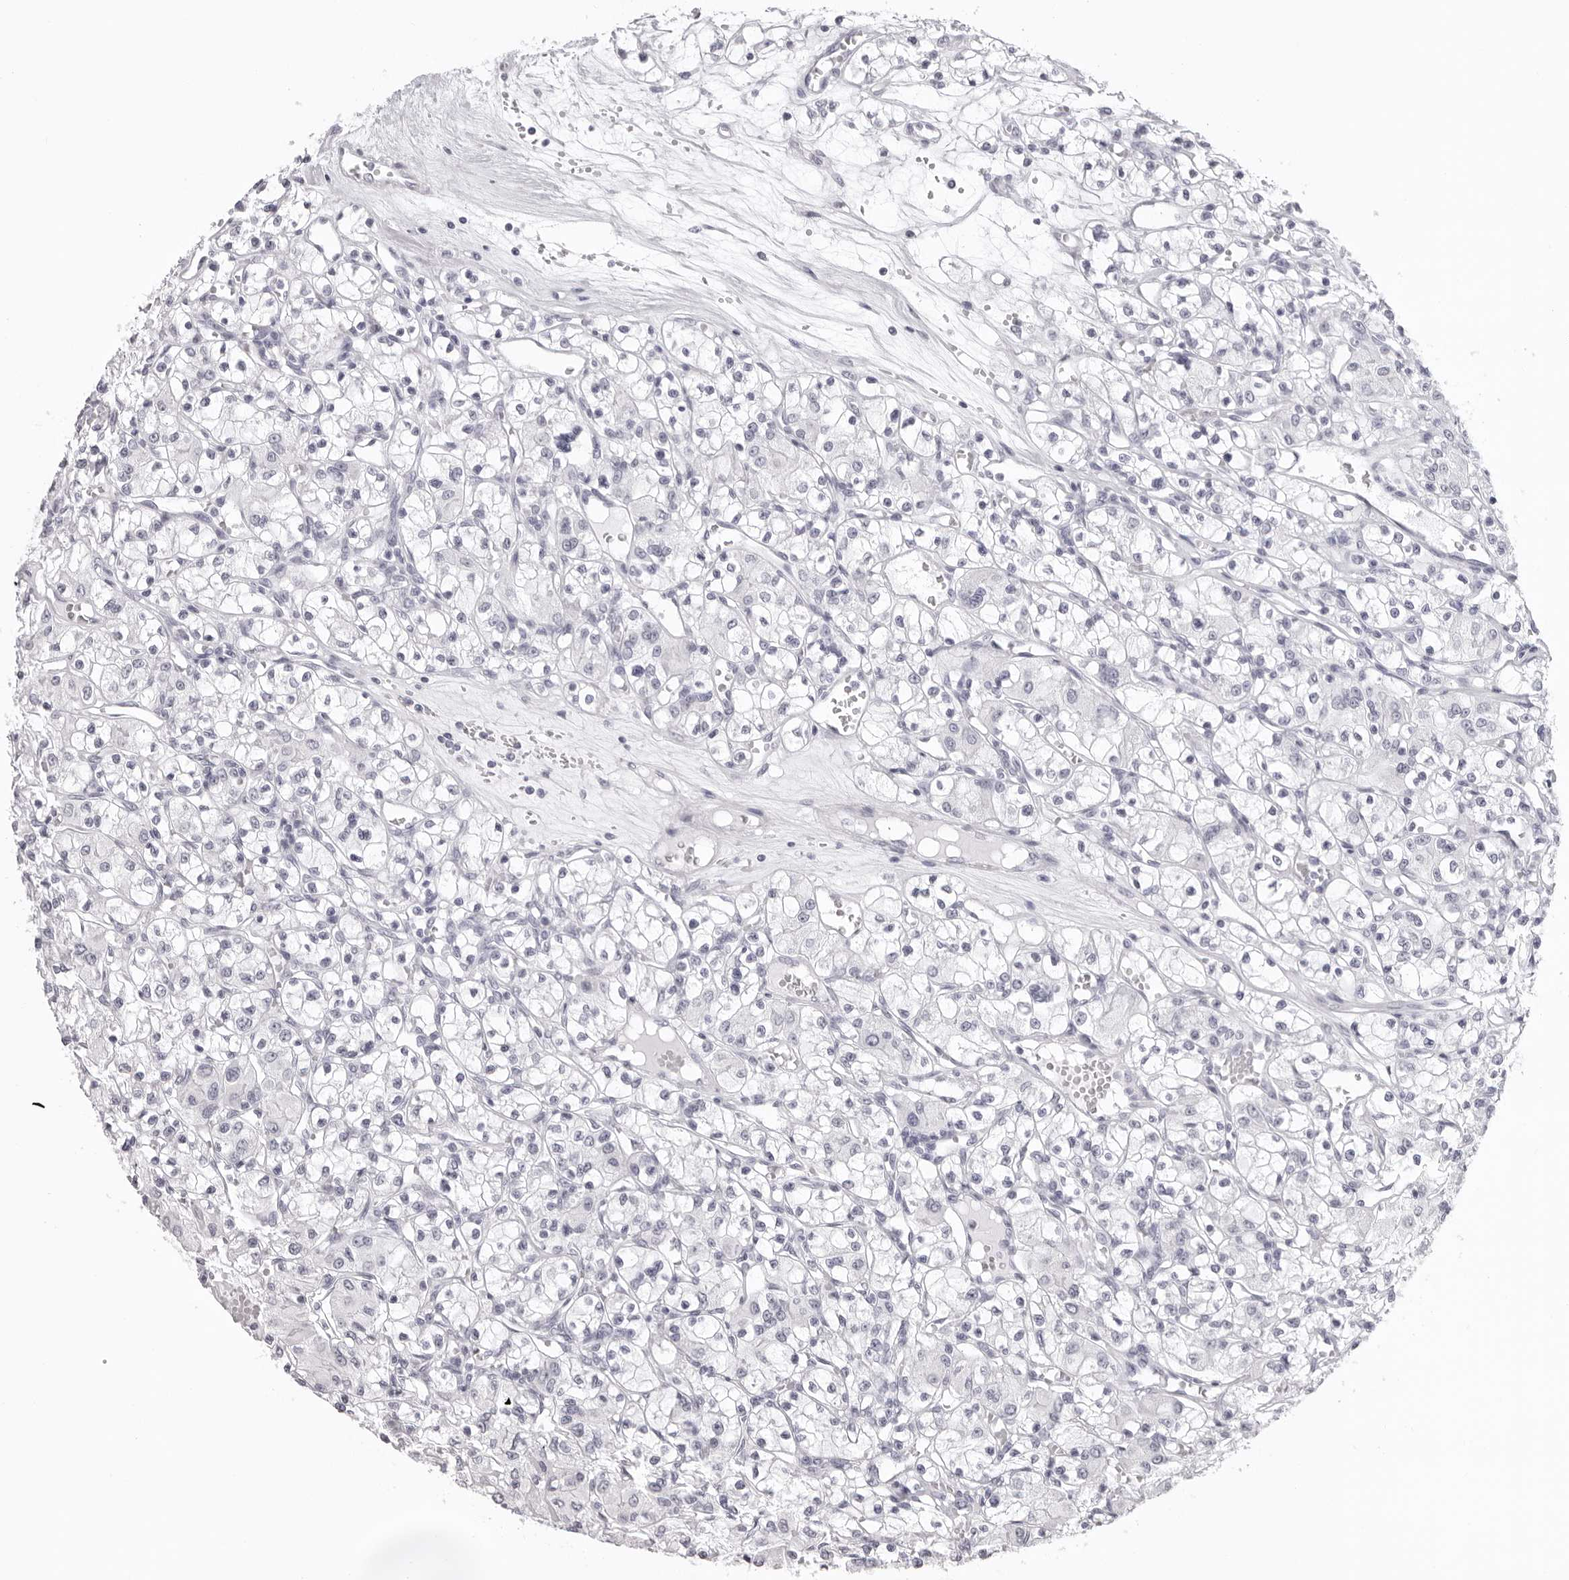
{"staining": {"intensity": "negative", "quantity": "none", "location": "none"}, "tissue": "renal cancer", "cell_type": "Tumor cells", "image_type": "cancer", "snomed": [{"axis": "morphology", "description": "Adenocarcinoma, NOS"}, {"axis": "topography", "description": "Kidney"}], "caption": "A micrograph of renal adenocarcinoma stained for a protein shows no brown staining in tumor cells.", "gene": "CST1", "patient": {"sex": "female", "age": 59}}